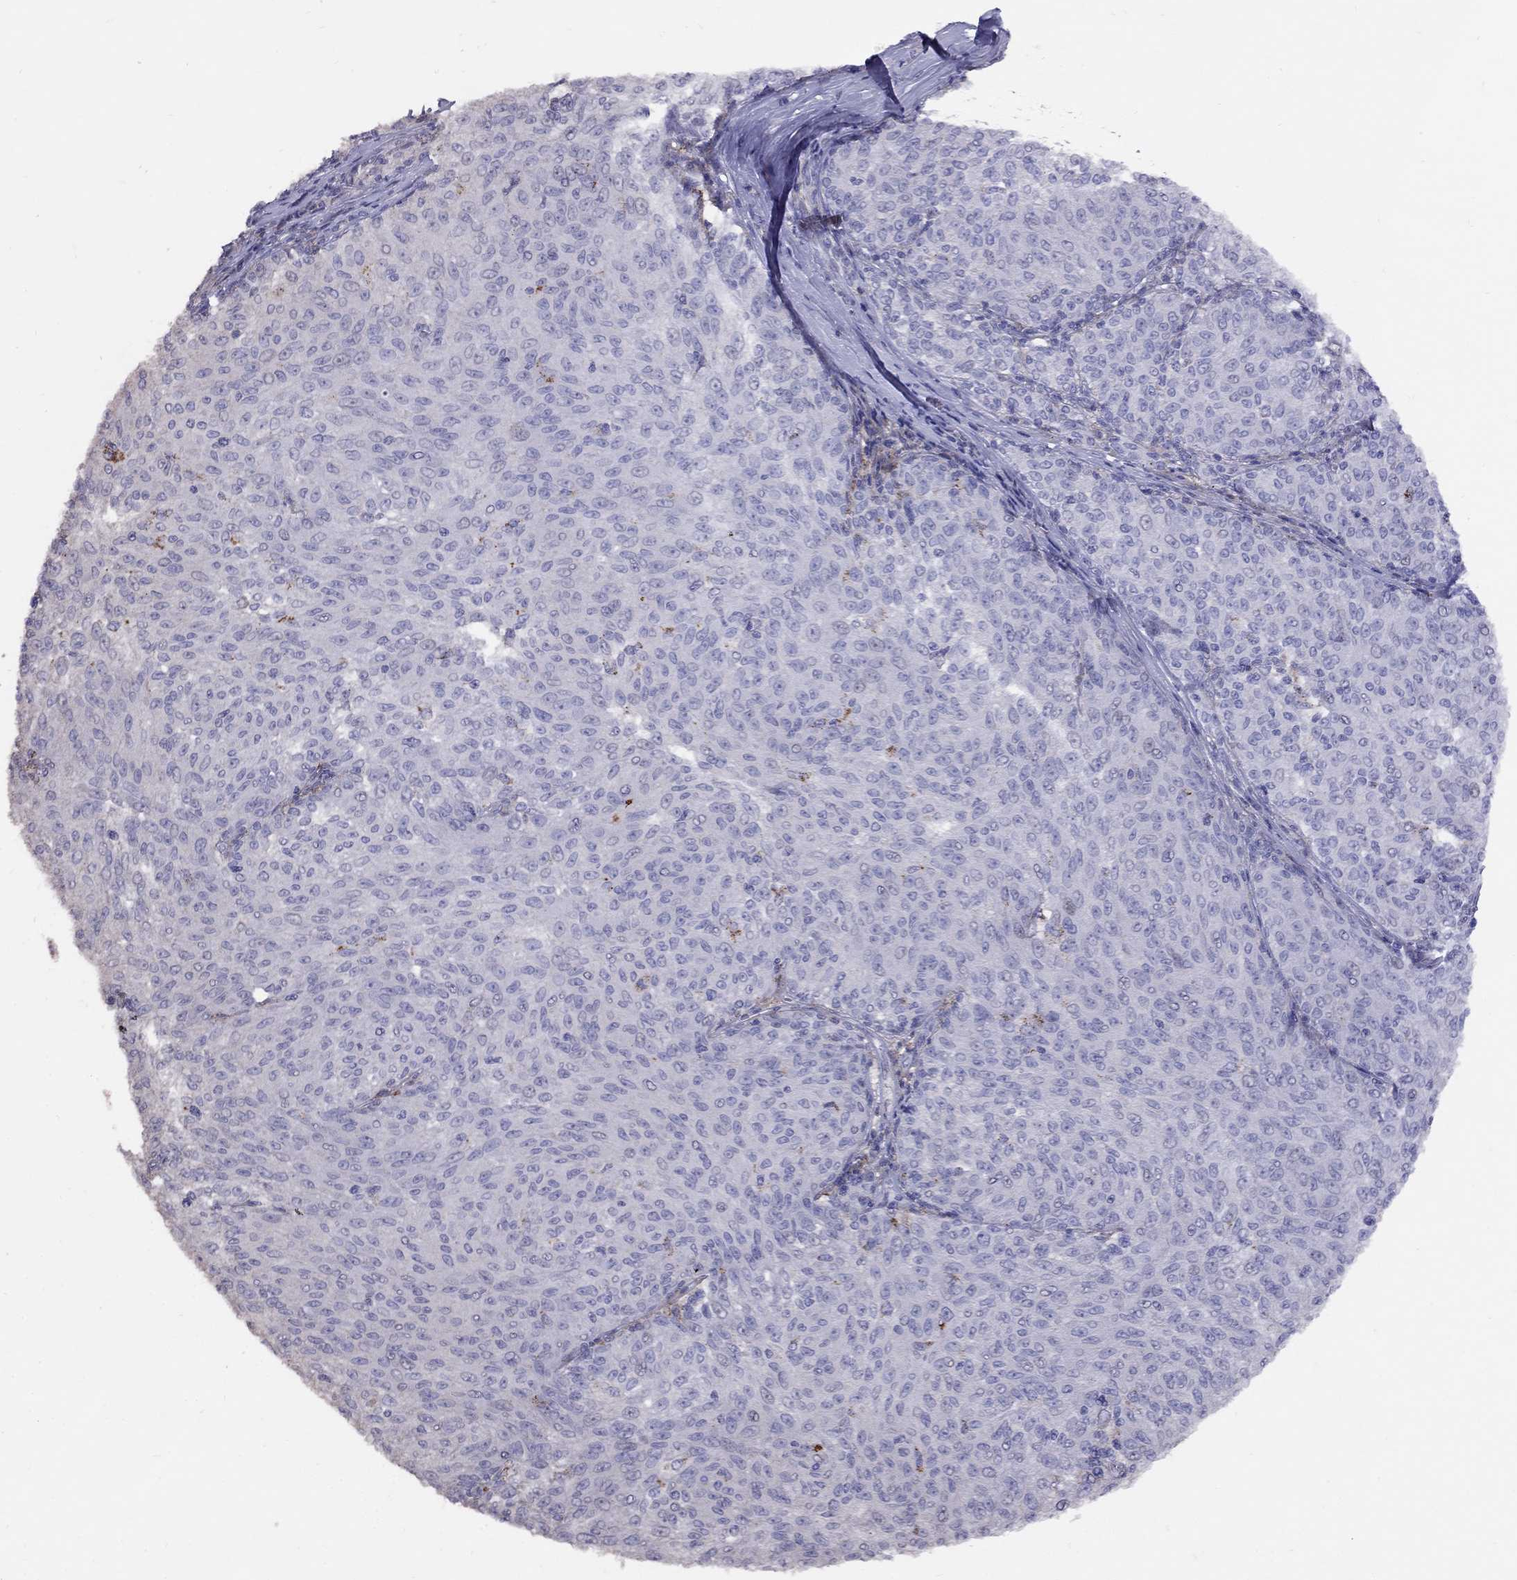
{"staining": {"intensity": "negative", "quantity": "none", "location": "none"}, "tissue": "melanoma", "cell_type": "Tumor cells", "image_type": "cancer", "snomed": [{"axis": "morphology", "description": "Malignant melanoma, NOS"}, {"axis": "topography", "description": "Skin"}], "caption": "High power microscopy image of an IHC image of melanoma, revealing no significant expression in tumor cells.", "gene": "MAGEB4", "patient": {"sex": "female", "age": 72}}